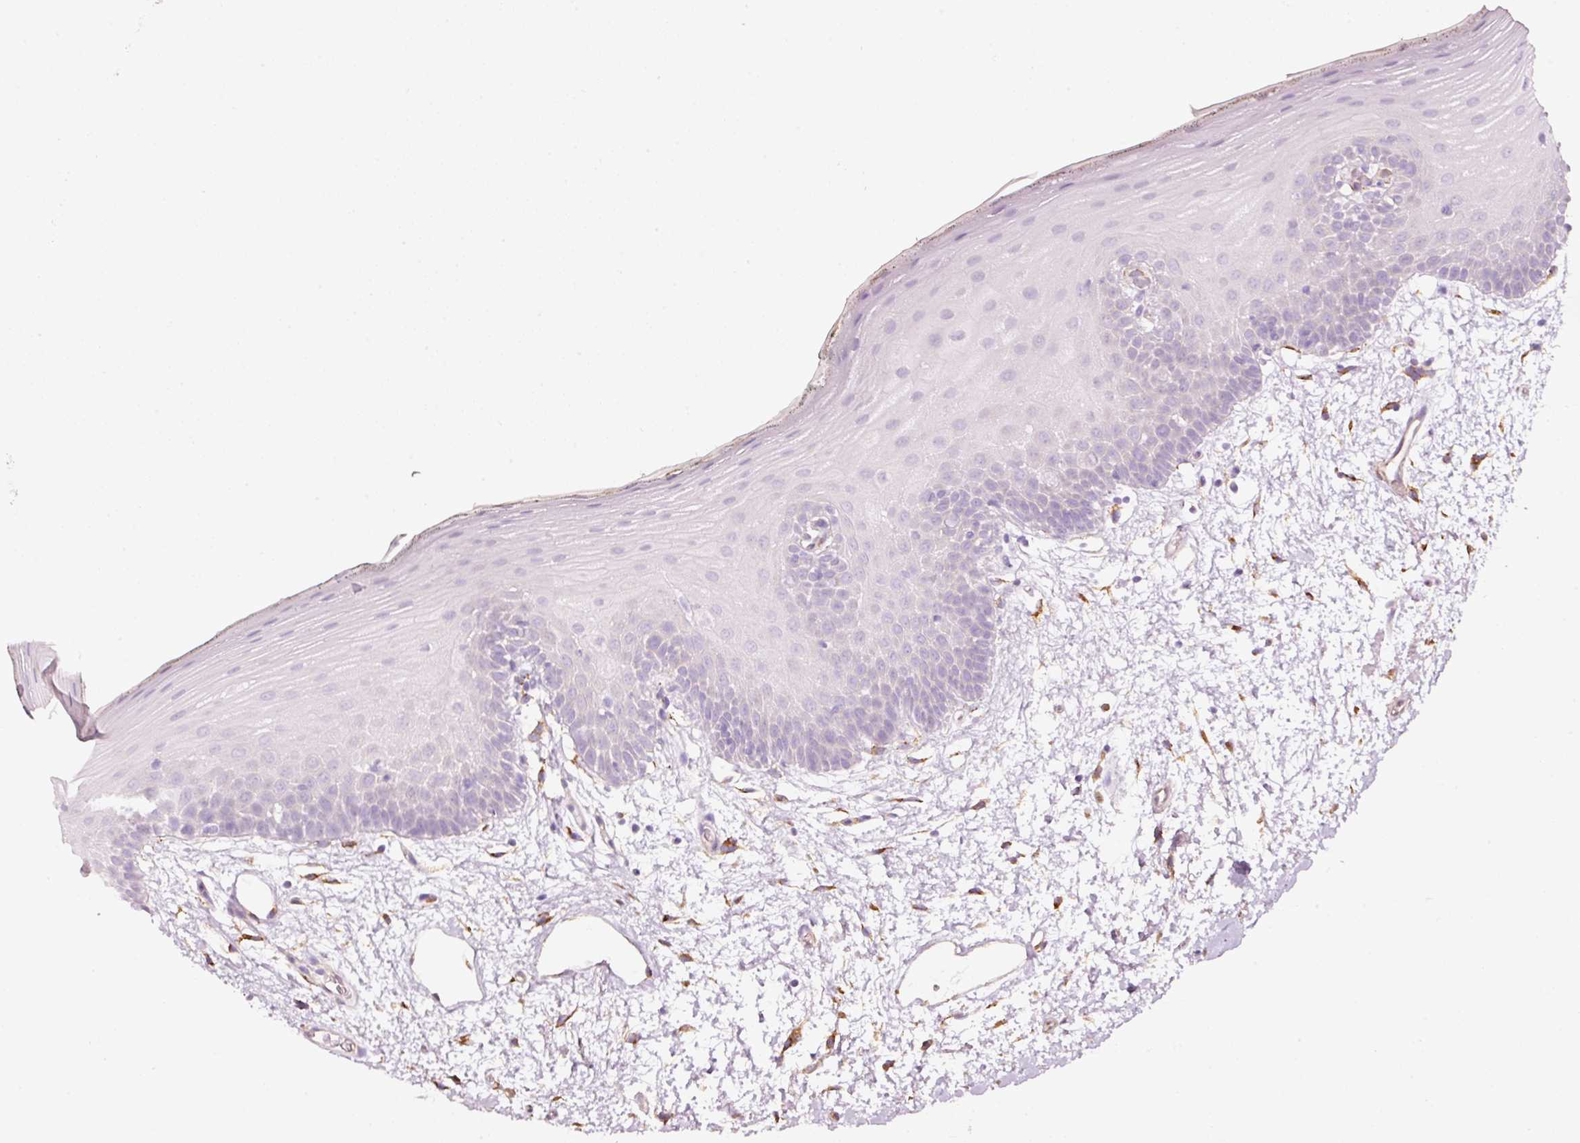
{"staining": {"intensity": "negative", "quantity": "none", "location": "none"}, "tissue": "oral mucosa", "cell_type": "Squamous epithelial cells", "image_type": "normal", "snomed": [{"axis": "morphology", "description": "Normal tissue, NOS"}, {"axis": "morphology", "description": "Squamous cell carcinoma, NOS"}, {"axis": "topography", "description": "Oral tissue"}, {"axis": "topography", "description": "Head-Neck"}], "caption": "Immunohistochemistry (IHC) histopathology image of normal human oral mucosa stained for a protein (brown), which exhibits no expression in squamous epithelial cells.", "gene": "GCG", "patient": {"sex": "female", "age": 81}}